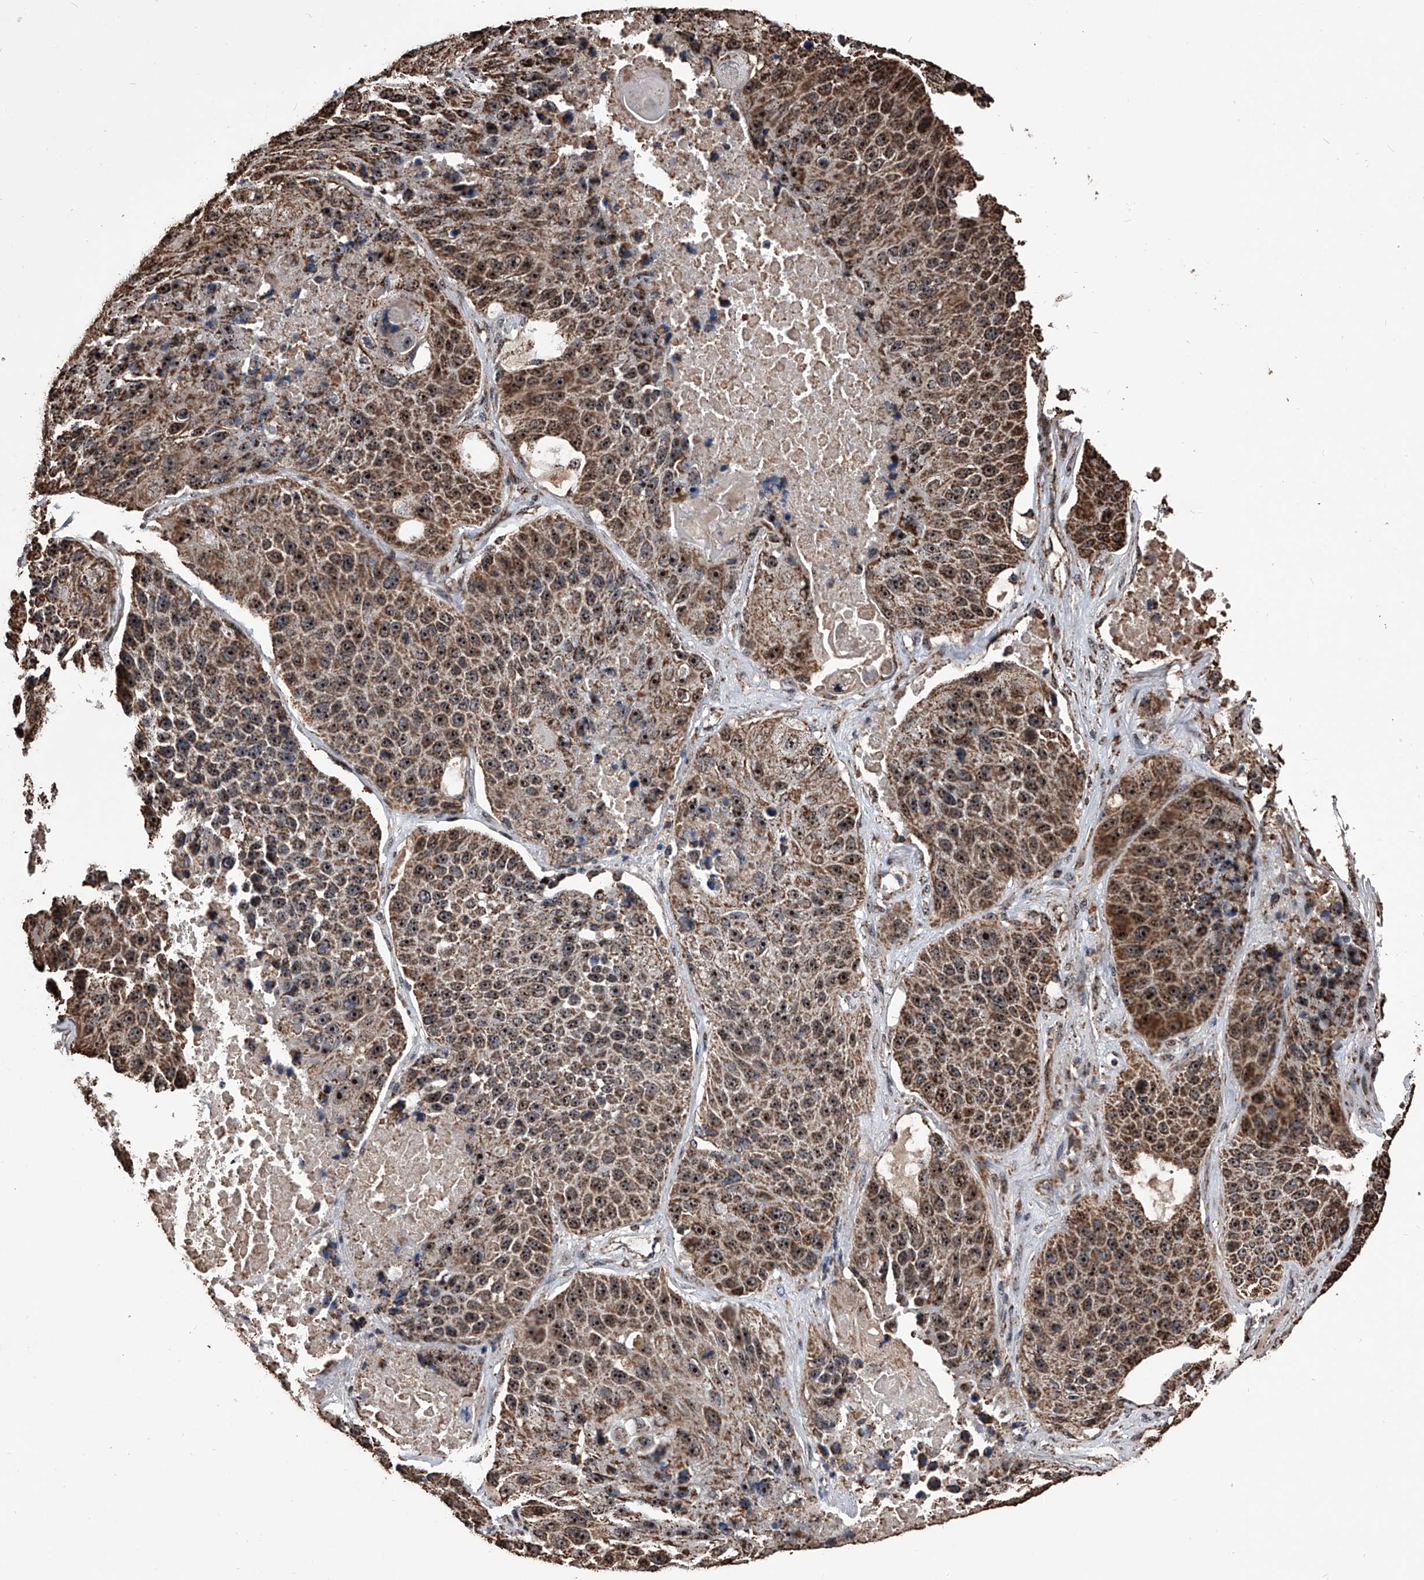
{"staining": {"intensity": "moderate", "quantity": ">75%", "location": "cytoplasmic/membranous"}, "tissue": "lung cancer", "cell_type": "Tumor cells", "image_type": "cancer", "snomed": [{"axis": "morphology", "description": "Squamous cell carcinoma, NOS"}, {"axis": "topography", "description": "Lung"}], "caption": "Moderate cytoplasmic/membranous positivity is appreciated in about >75% of tumor cells in lung cancer (squamous cell carcinoma).", "gene": "SMPDL3A", "patient": {"sex": "male", "age": 61}}